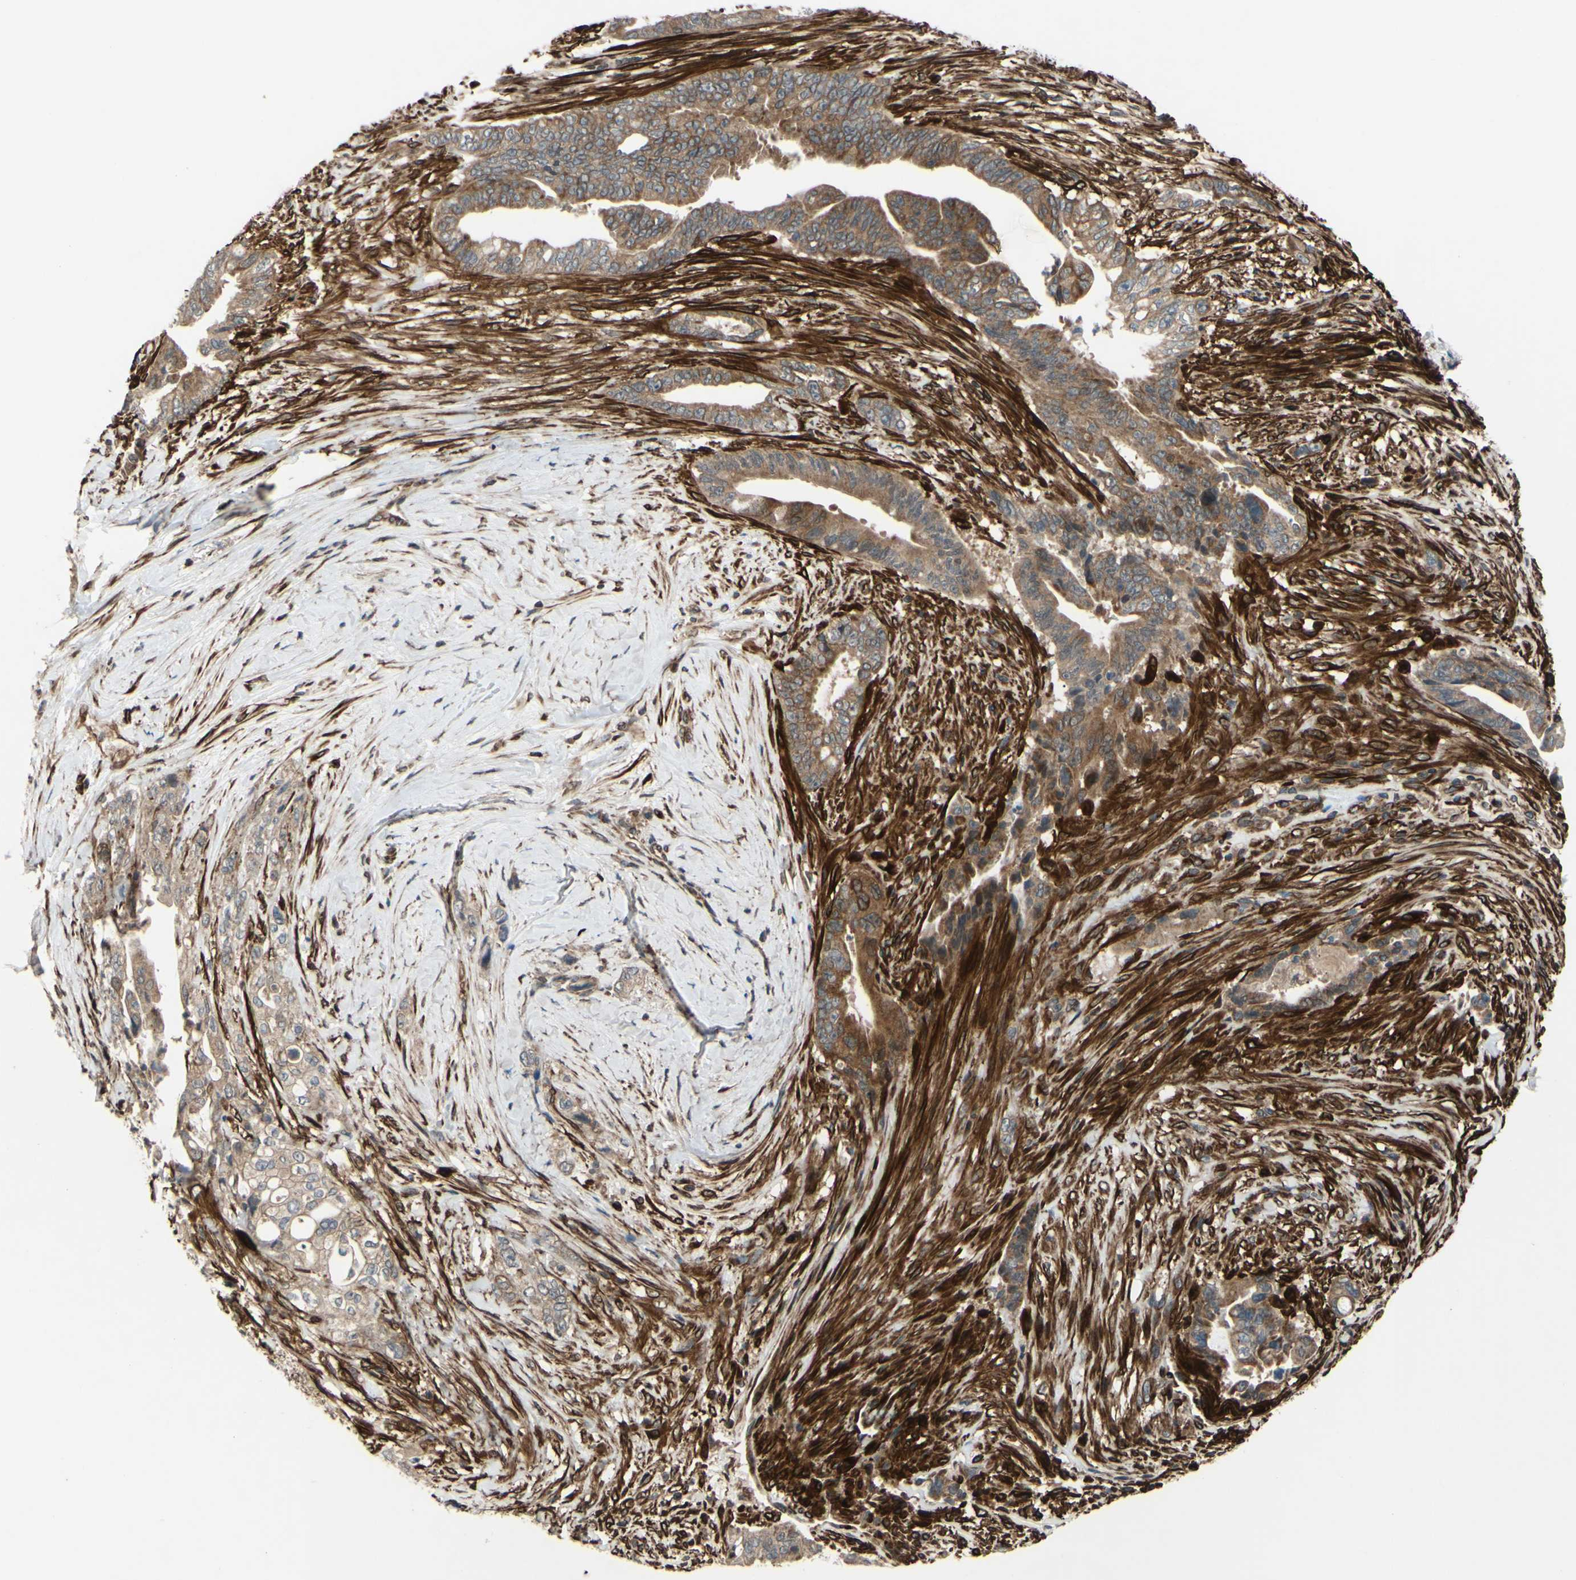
{"staining": {"intensity": "moderate", "quantity": ">75%", "location": "cytoplasmic/membranous"}, "tissue": "pancreatic cancer", "cell_type": "Tumor cells", "image_type": "cancer", "snomed": [{"axis": "morphology", "description": "Adenocarcinoma, NOS"}, {"axis": "topography", "description": "Pancreas"}], "caption": "Protein staining of pancreatic cancer tissue exhibits moderate cytoplasmic/membranous staining in approximately >75% of tumor cells. (brown staining indicates protein expression, while blue staining denotes nuclei).", "gene": "PRAF2", "patient": {"sex": "male", "age": 70}}